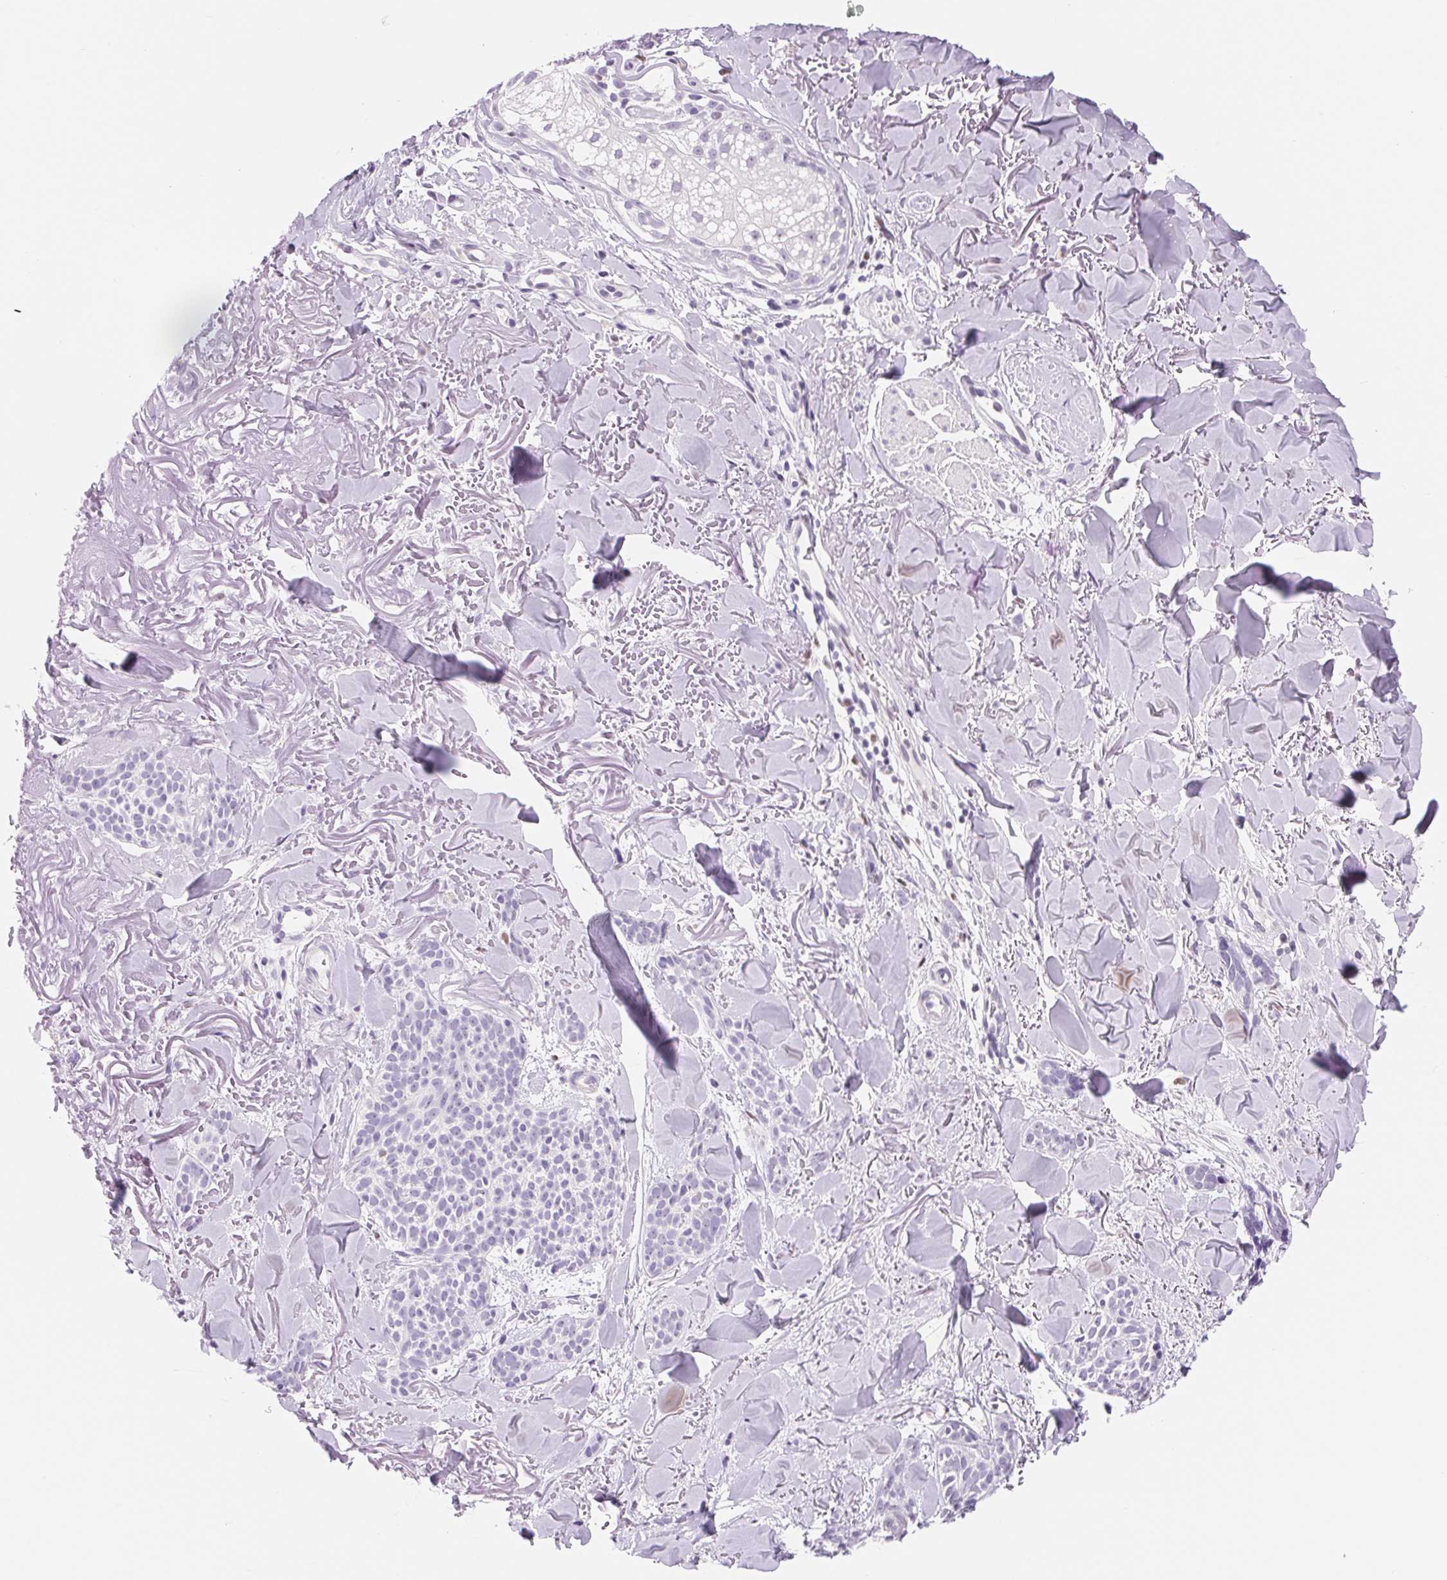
{"staining": {"intensity": "negative", "quantity": "none", "location": "none"}, "tissue": "skin cancer", "cell_type": "Tumor cells", "image_type": "cancer", "snomed": [{"axis": "morphology", "description": "Basal cell carcinoma"}, {"axis": "morphology", "description": "BCC, high aggressive"}, {"axis": "topography", "description": "Skin"}], "caption": "Skin basal cell carcinoma was stained to show a protein in brown. There is no significant staining in tumor cells.", "gene": "ASGR2", "patient": {"sex": "female", "age": 86}}